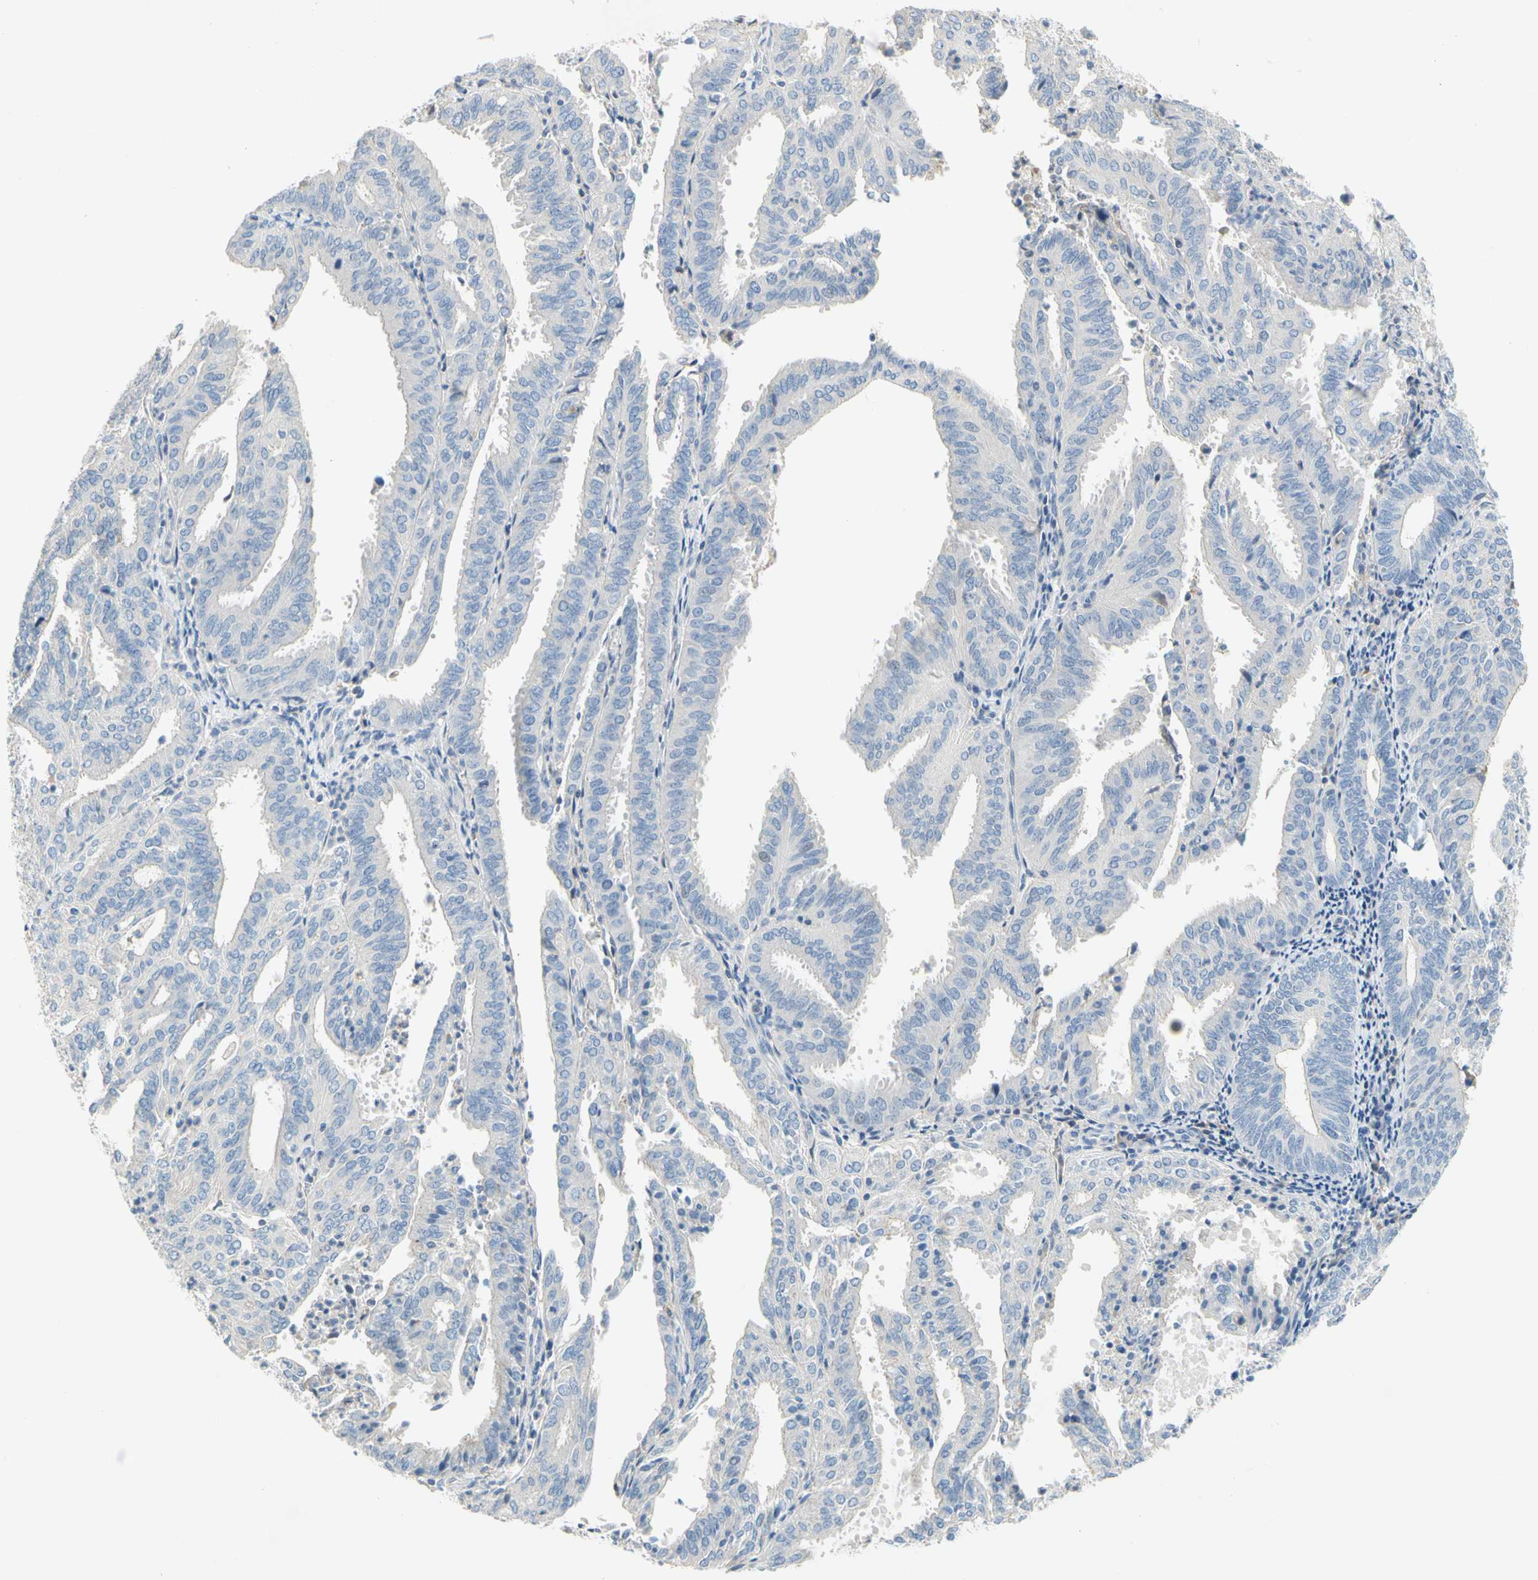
{"staining": {"intensity": "negative", "quantity": "none", "location": "none"}, "tissue": "endometrial cancer", "cell_type": "Tumor cells", "image_type": "cancer", "snomed": [{"axis": "morphology", "description": "Adenocarcinoma, NOS"}, {"axis": "topography", "description": "Uterus"}], "caption": "Endometrial cancer (adenocarcinoma) was stained to show a protein in brown. There is no significant expression in tumor cells.", "gene": "CCM2L", "patient": {"sex": "female", "age": 60}}